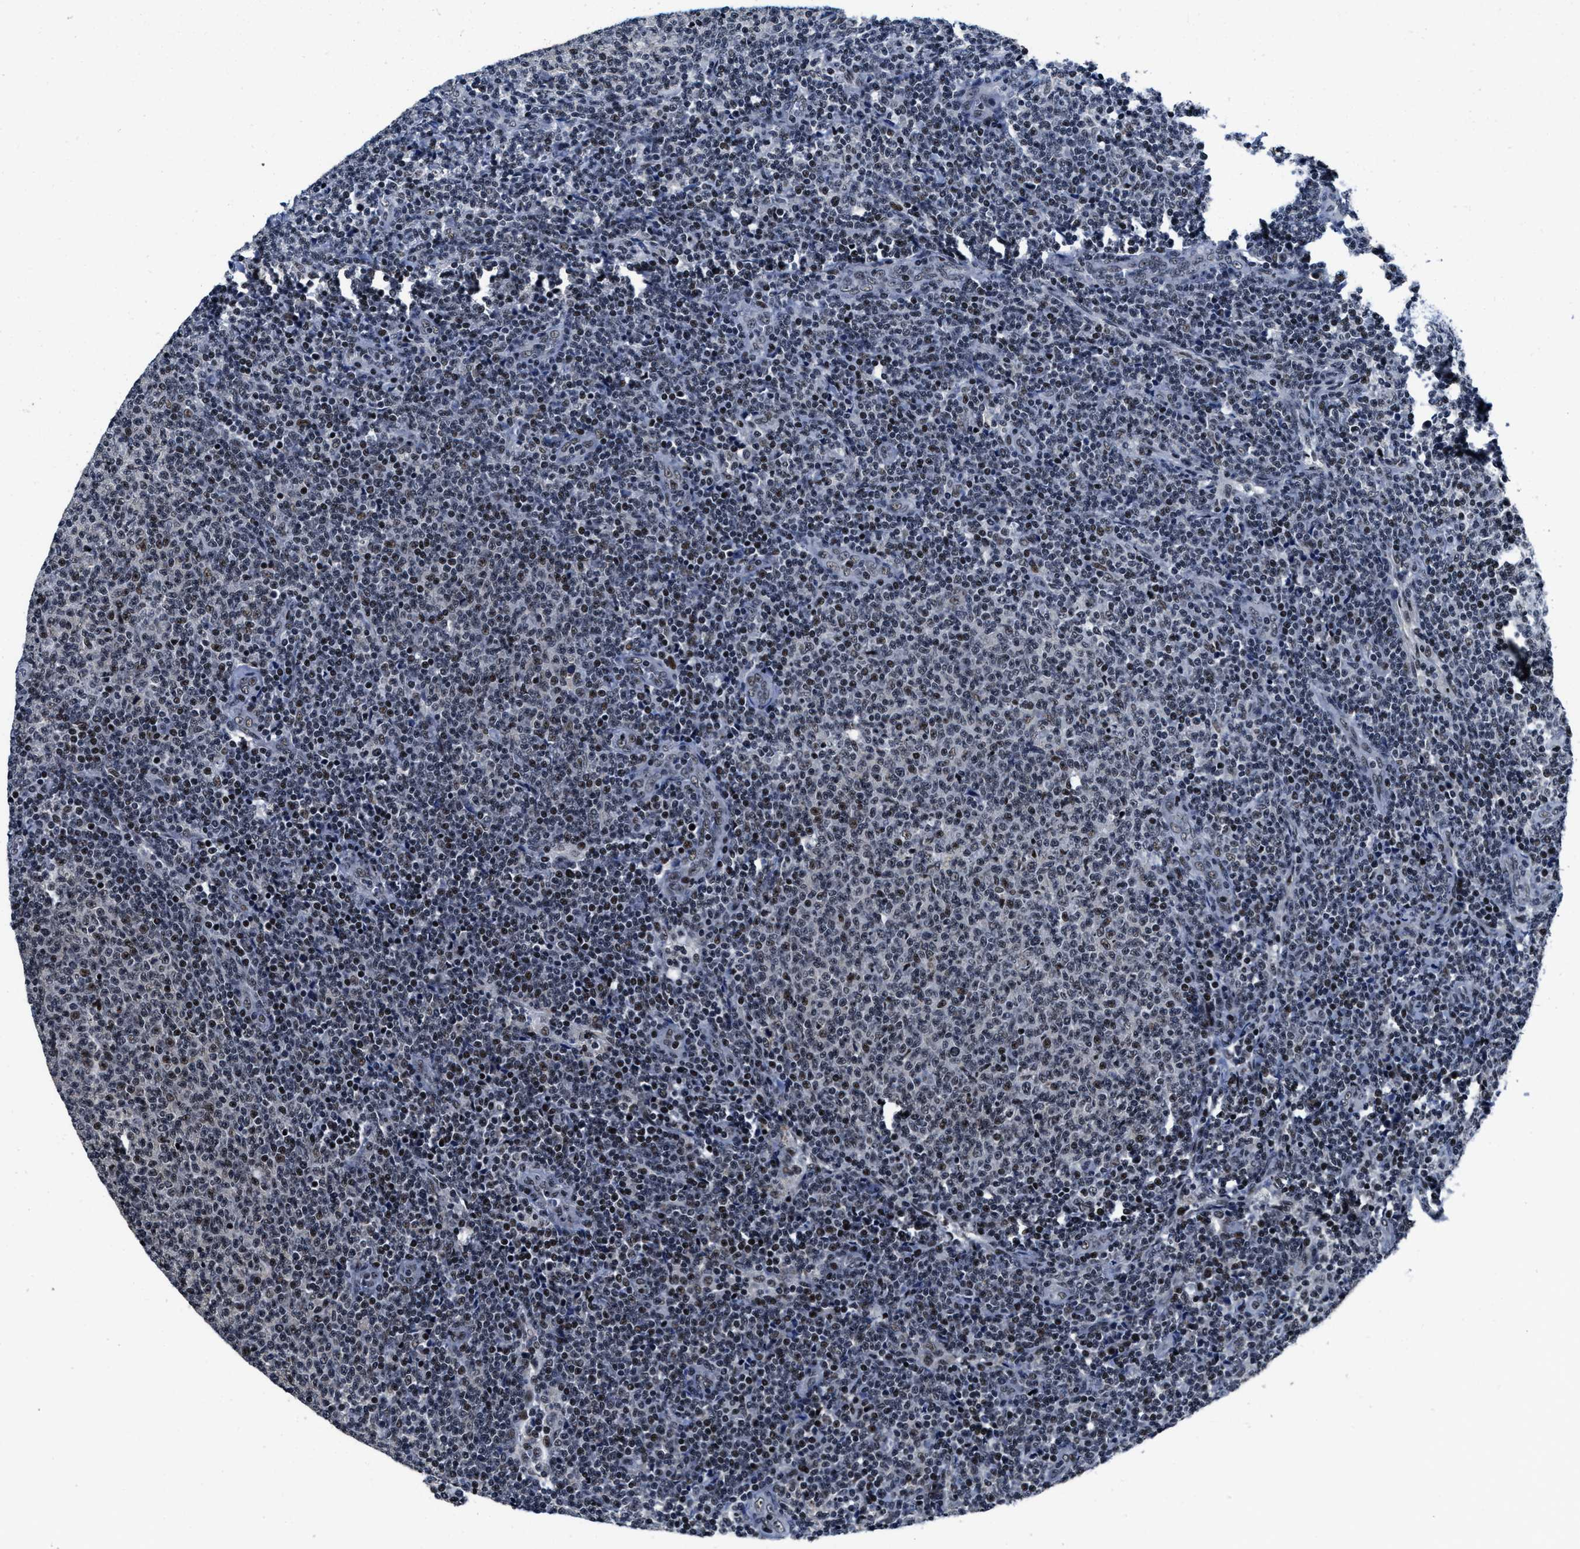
{"staining": {"intensity": "moderate", "quantity": "<25%", "location": "nuclear"}, "tissue": "lymphoma", "cell_type": "Tumor cells", "image_type": "cancer", "snomed": [{"axis": "morphology", "description": "Malignant lymphoma, non-Hodgkin's type, Low grade"}, {"axis": "topography", "description": "Lymph node"}], "caption": "Immunohistochemical staining of lymphoma displays low levels of moderate nuclear protein positivity in approximately <25% of tumor cells.", "gene": "ZNF233", "patient": {"sex": "male", "age": 66}}